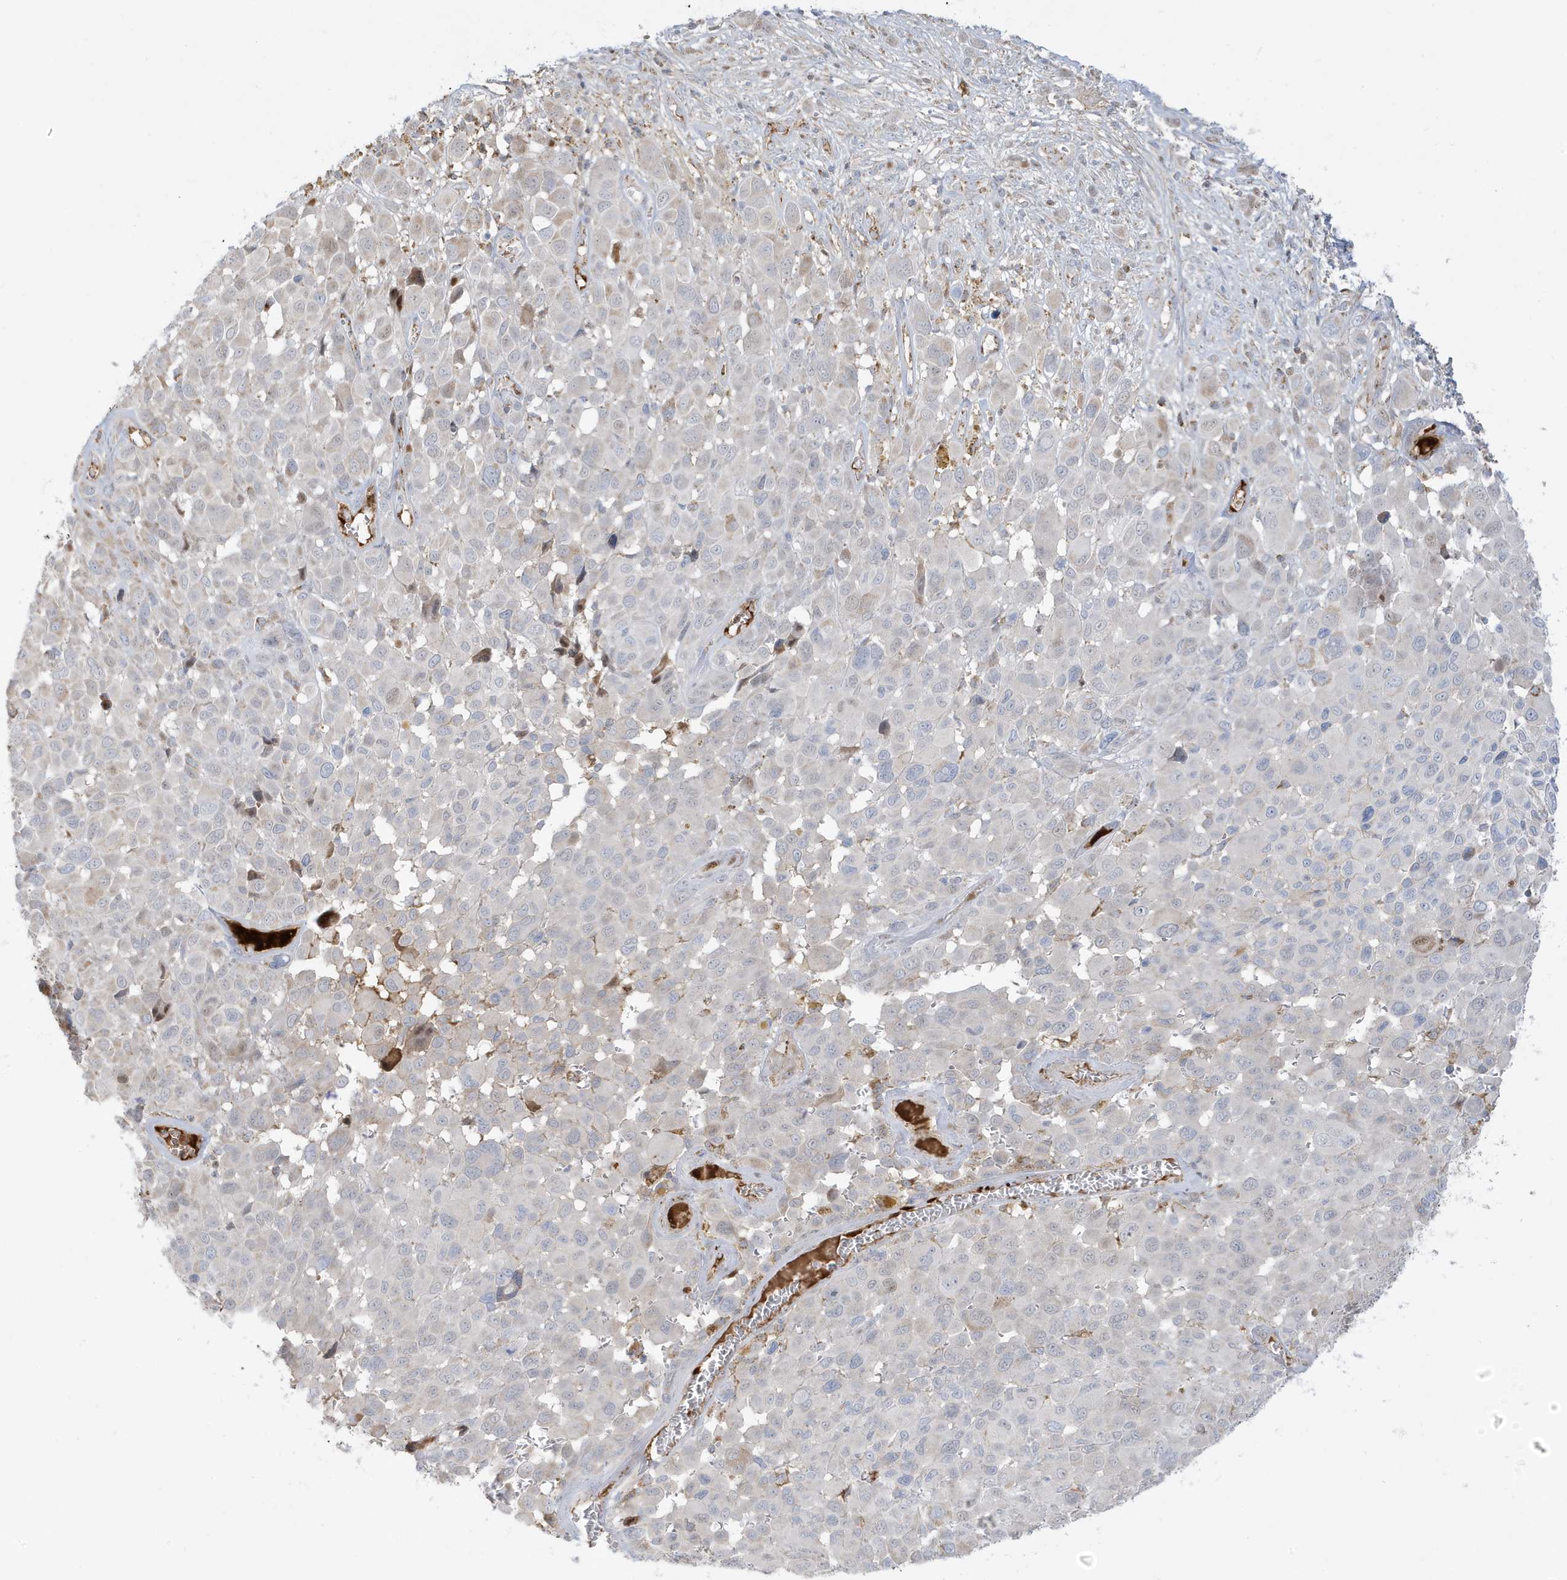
{"staining": {"intensity": "weak", "quantity": "<25%", "location": "cytoplasmic/membranous"}, "tissue": "melanoma", "cell_type": "Tumor cells", "image_type": "cancer", "snomed": [{"axis": "morphology", "description": "Malignant melanoma, NOS"}, {"axis": "topography", "description": "Skin of trunk"}], "caption": "The photomicrograph shows no staining of tumor cells in malignant melanoma. (Stains: DAB (3,3'-diaminobenzidine) IHC with hematoxylin counter stain, Microscopy: brightfield microscopy at high magnification).", "gene": "IFT57", "patient": {"sex": "male", "age": 71}}